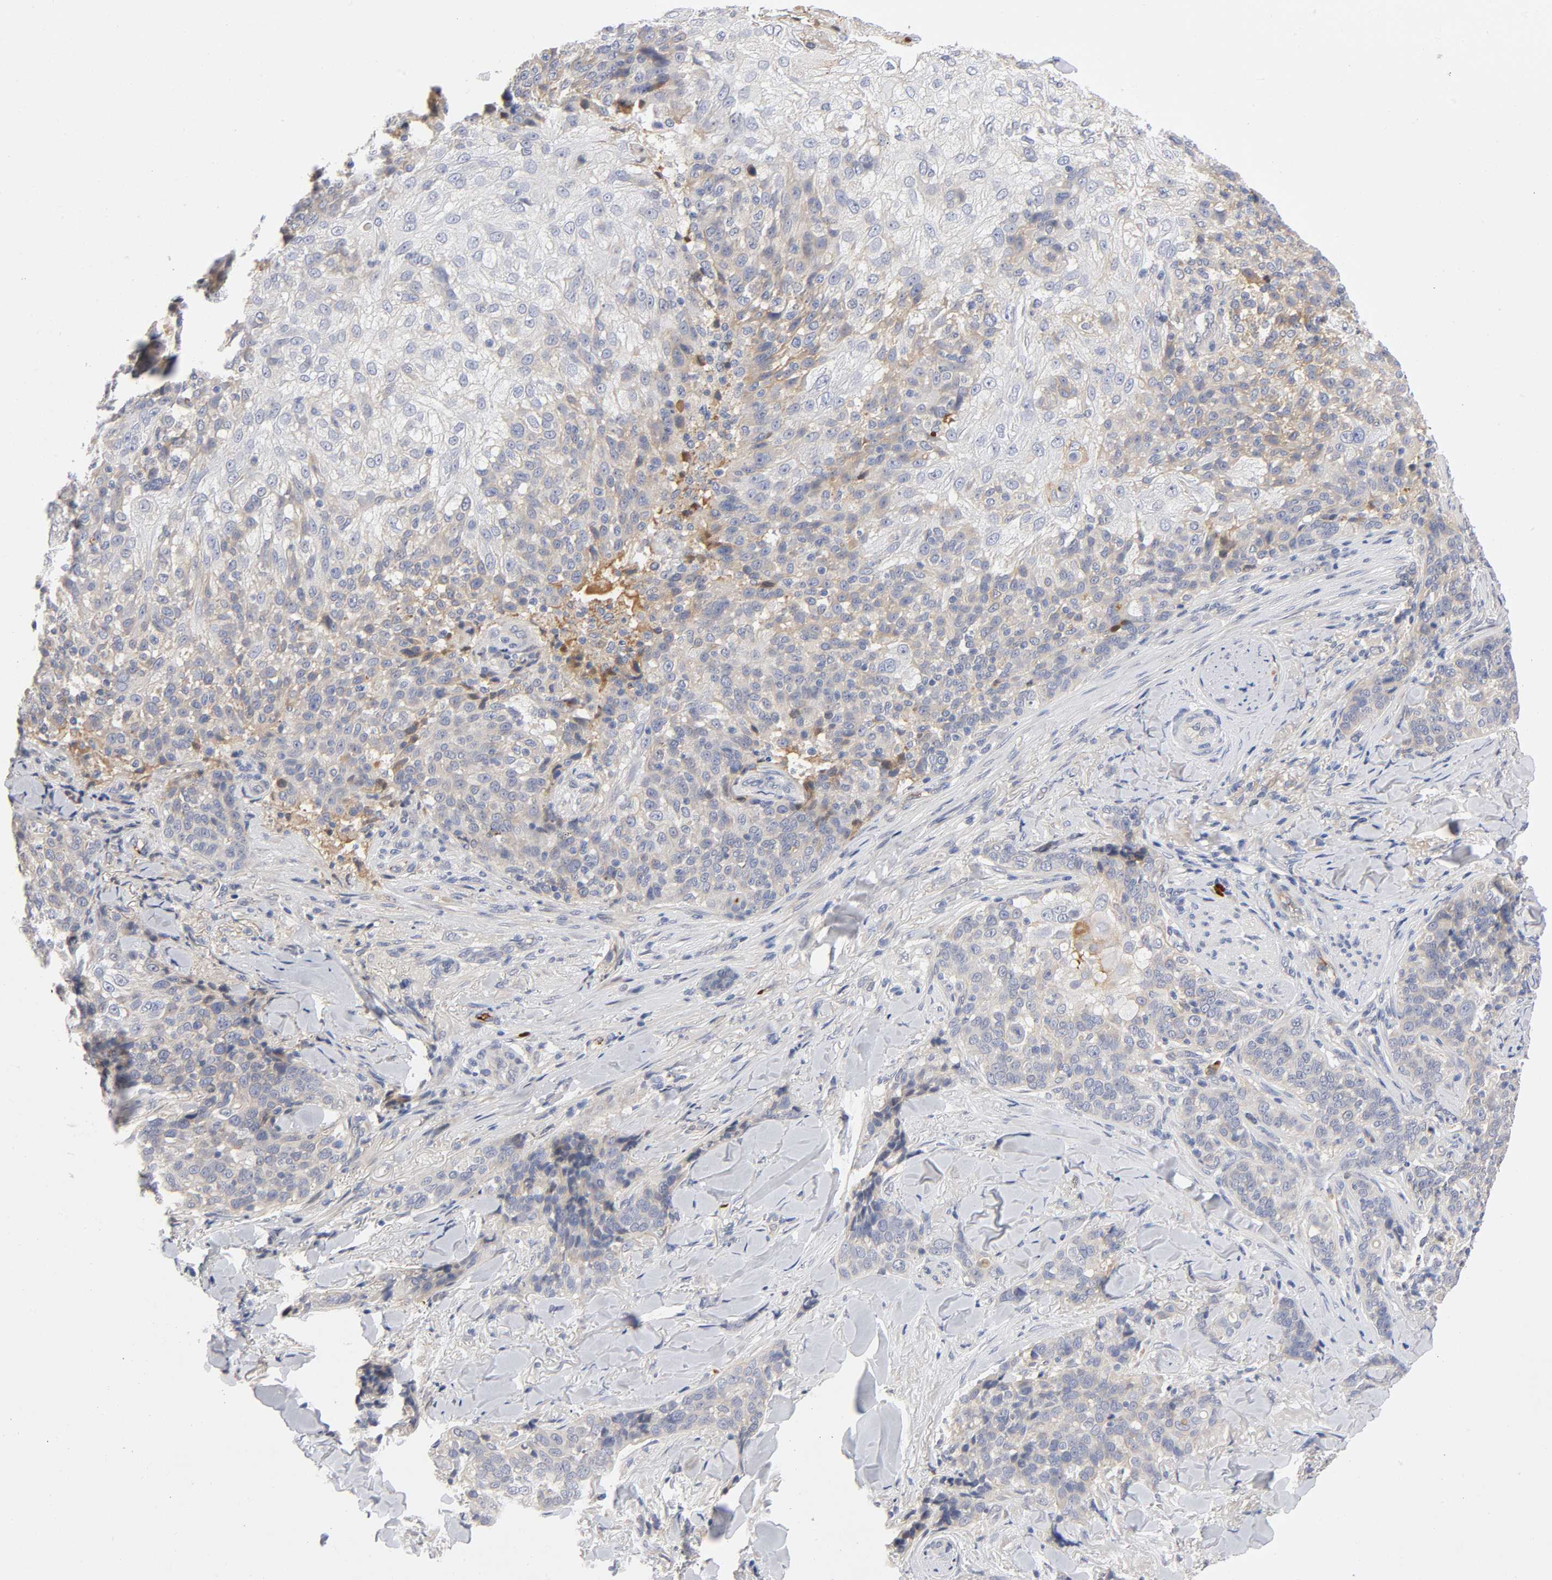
{"staining": {"intensity": "weak", "quantity": ">75%", "location": "cytoplasmic/membranous"}, "tissue": "skin cancer", "cell_type": "Tumor cells", "image_type": "cancer", "snomed": [{"axis": "morphology", "description": "Normal tissue, NOS"}, {"axis": "morphology", "description": "Squamous cell carcinoma, NOS"}, {"axis": "topography", "description": "Skin"}], "caption": "Skin cancer (squamous cell carcinoma) stained with a brown dye exhibits weak cytoplasmic/membranous positive staining in about >75% of tumor cells.", "gene": "NOVA1", "patient": {"sex": "female", "age": 83}}